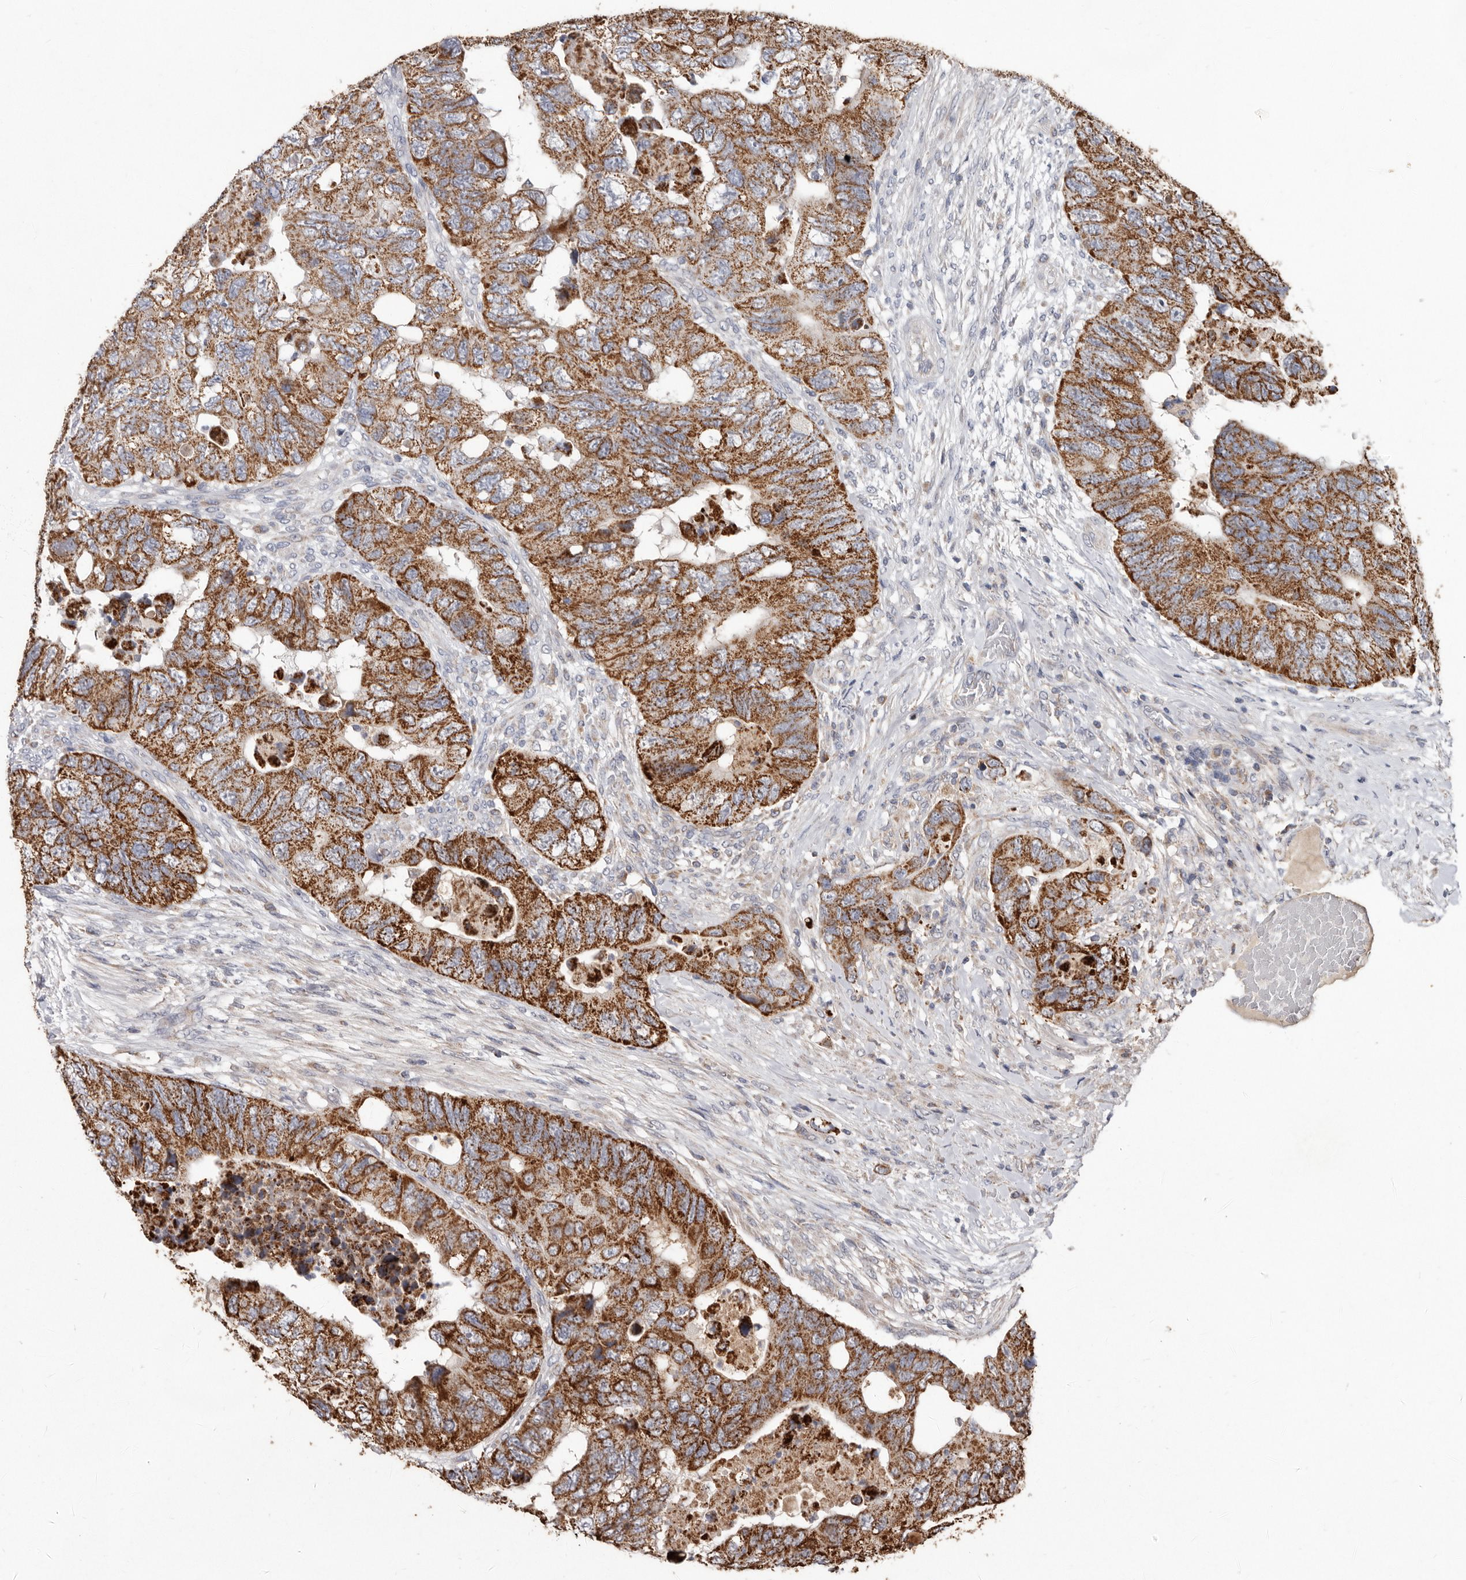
{"staining": {"intensity": "strong", "quantity": ">75%", "location": "cytoplasmic/membranous"}, "tissue": "colorectal cancer", "cell_type": "Tumor cells", "image_type": "cancer", "snomed": [{"axis": "morphology", "description": "Adenocarcinoma, NOS"}, {"axis": "topography", "description": "Rectum"}], "caption": "Immunohistochemical staining of adenocarcinoma (colorectal) reveals strong cytoplasmic/membranous protein staining in about >75% of tumor cells.", "gene": "KIF26B", "patient": {"sex": "male", "age": 63}}